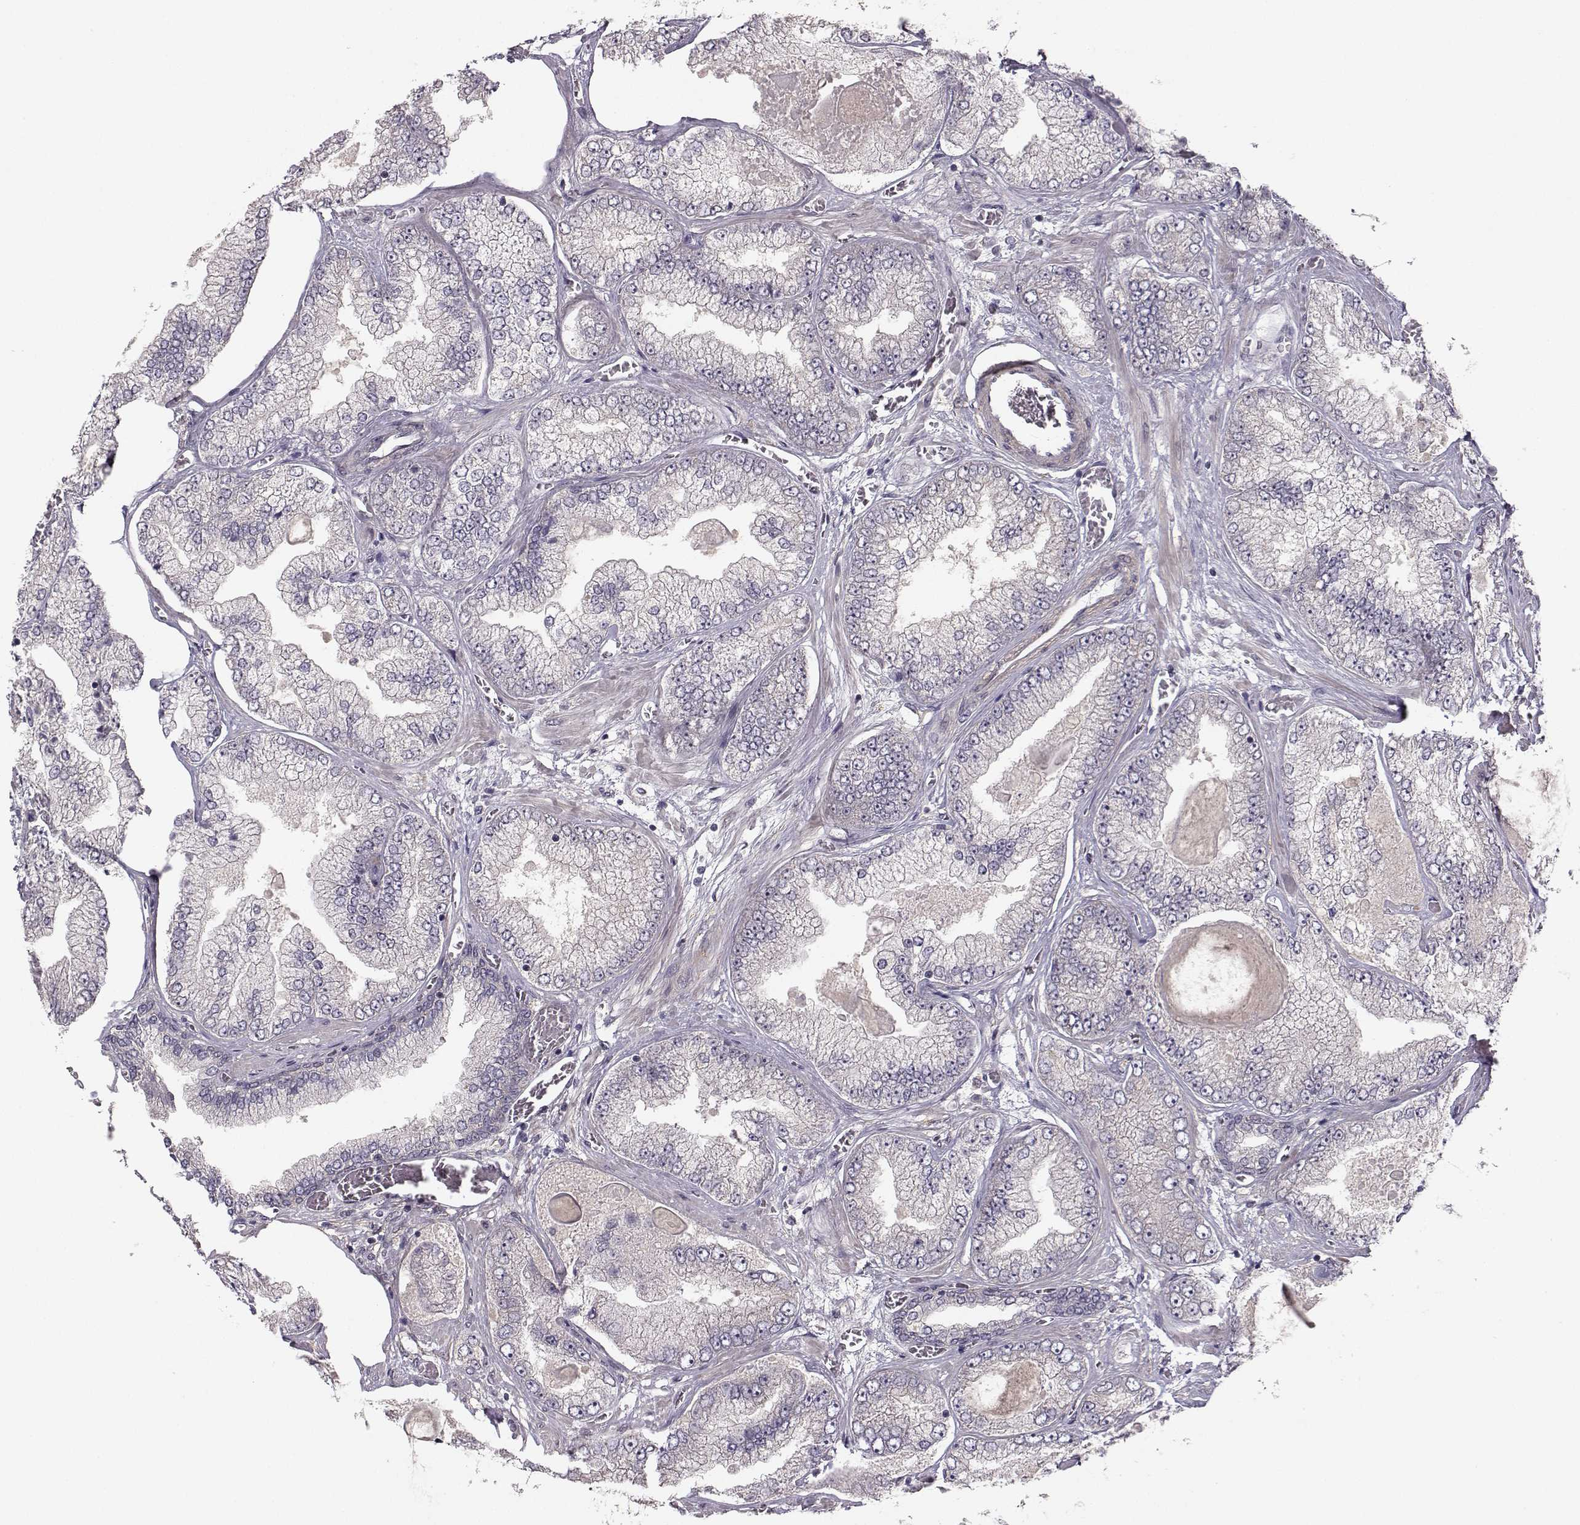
{"staining": {"intensity": "weak", "quantity": "<25%", "location": "cytoplasmic/membranous"}, "tissue": "prostate cancer", "cell_type": "Tumor cells", "image_type": "cancer", "snomed": [{"axis": "morphology", "description": "Adenocarcinoma, Low grade"}, {"axis": "topography", "description": "Prostate"}], "caption": "Tumor cells show no significant protein positivity in prostate cancer. (DAB immunohistochemistry (IHC), high magnification).", "gene": "PLEKHG3", "patient": {"sex": "male", "age": 57}}